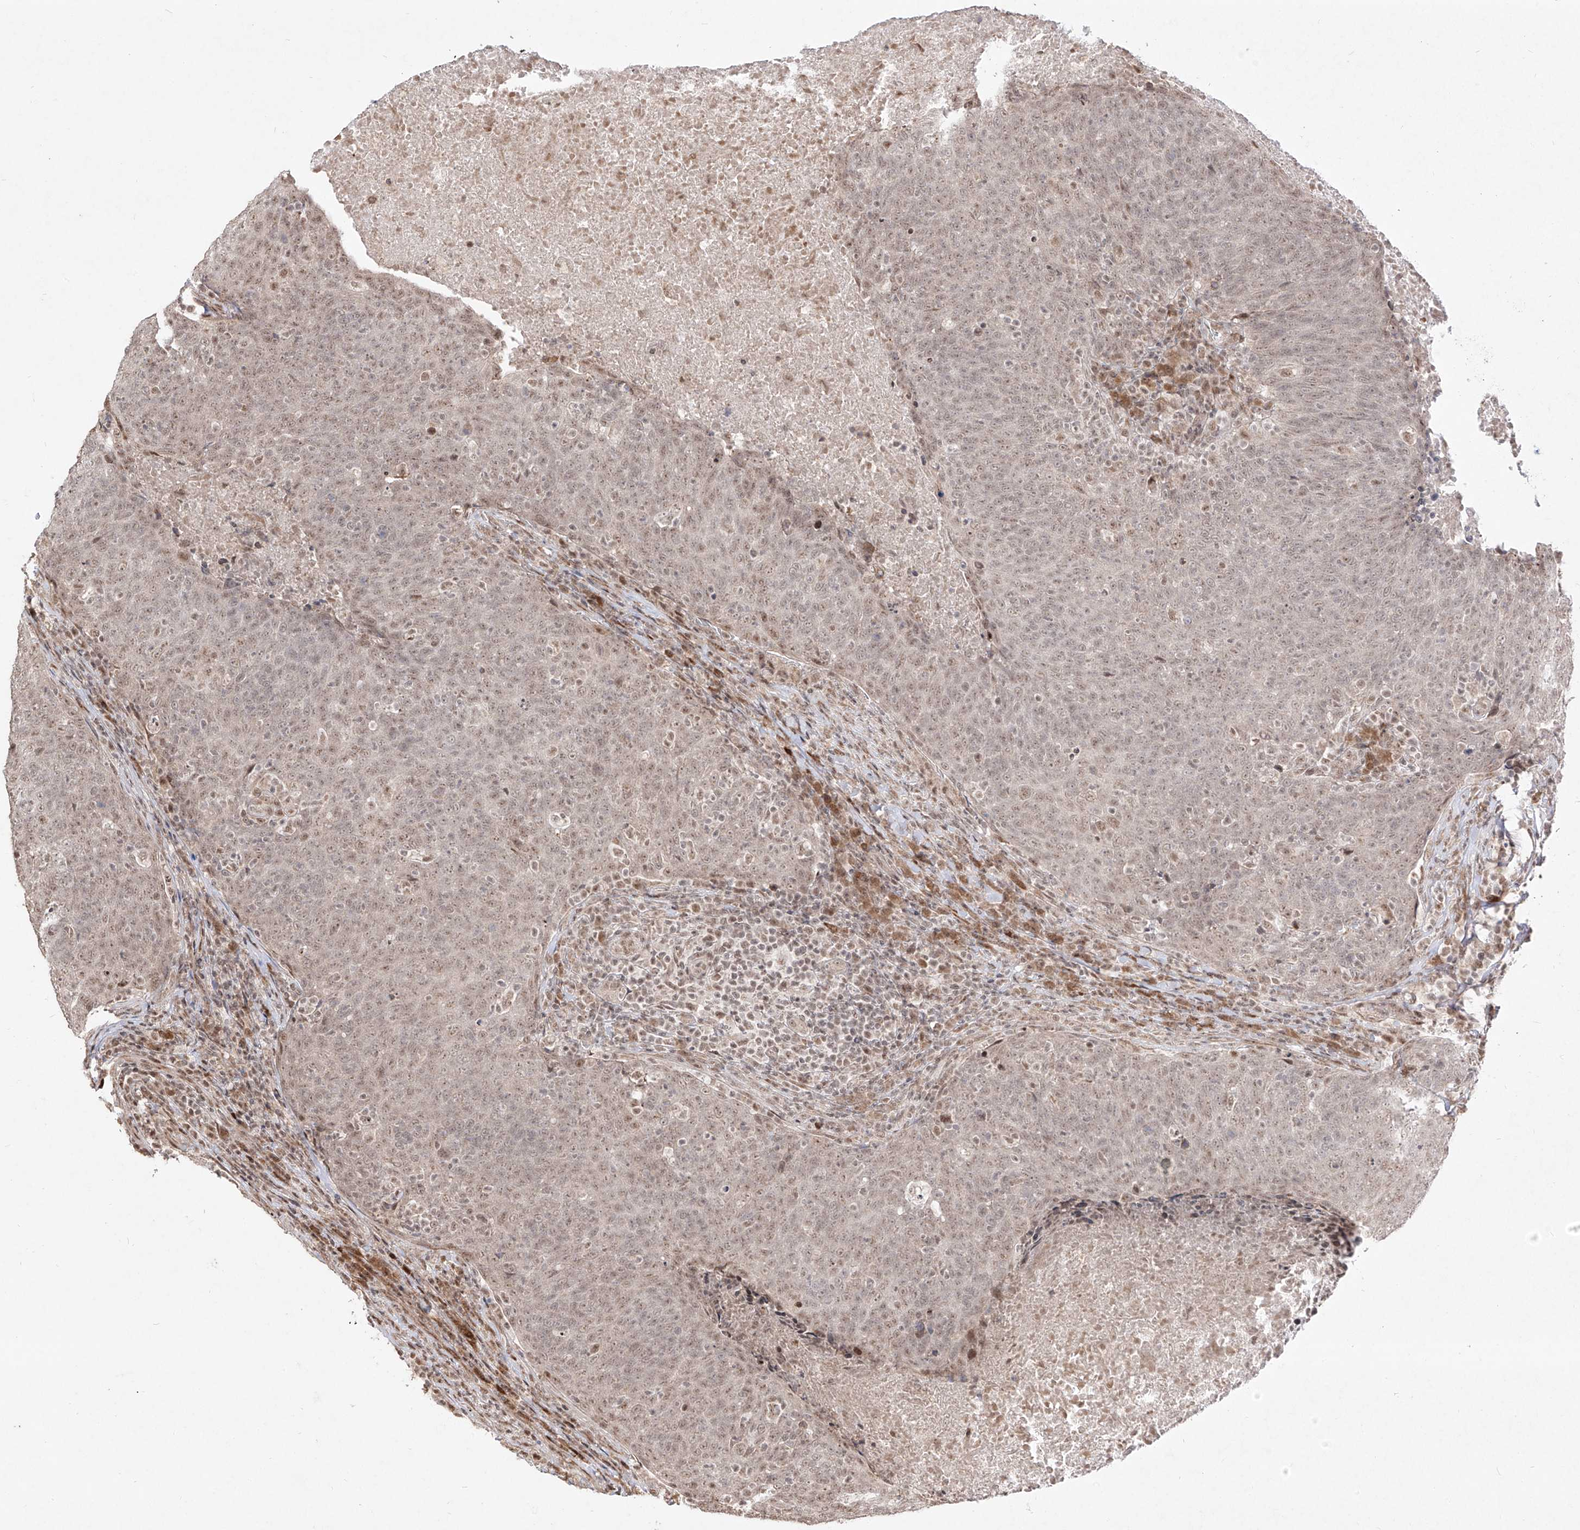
{"staining": {"intensity": "weak", "quantity": "25%-75%", "location": "nuclear"}, "tissue": "head and neck cancer", "cell_type": "Tumor cells", "image_type": "cancer", "snomed": [{"axis": "morphology", "description": "Squamous cell carcinoma, NOS"}, {"axis": "morphology", "description": "Squamous cell carcinoma, metastatic, NOS"}, {"axis": "topography", "description": "Lymph node"}, {"axis": "topography", "description": "Head-Neck"}], "caption": "Protein positivity by immunohistochemistry displays weak nuclear positivity in approximately 25%-75% of tumor cells in head and neck cancer (squamous cell carcinoma). The staining was performed using DAB (3,3'-diaminobenzidine), with brown indicating positive protein expression. Nuclei are stained blue with hematoxylin.", "gene": "SNRNP27", "patient": {"sex": "male", "age": 62}}